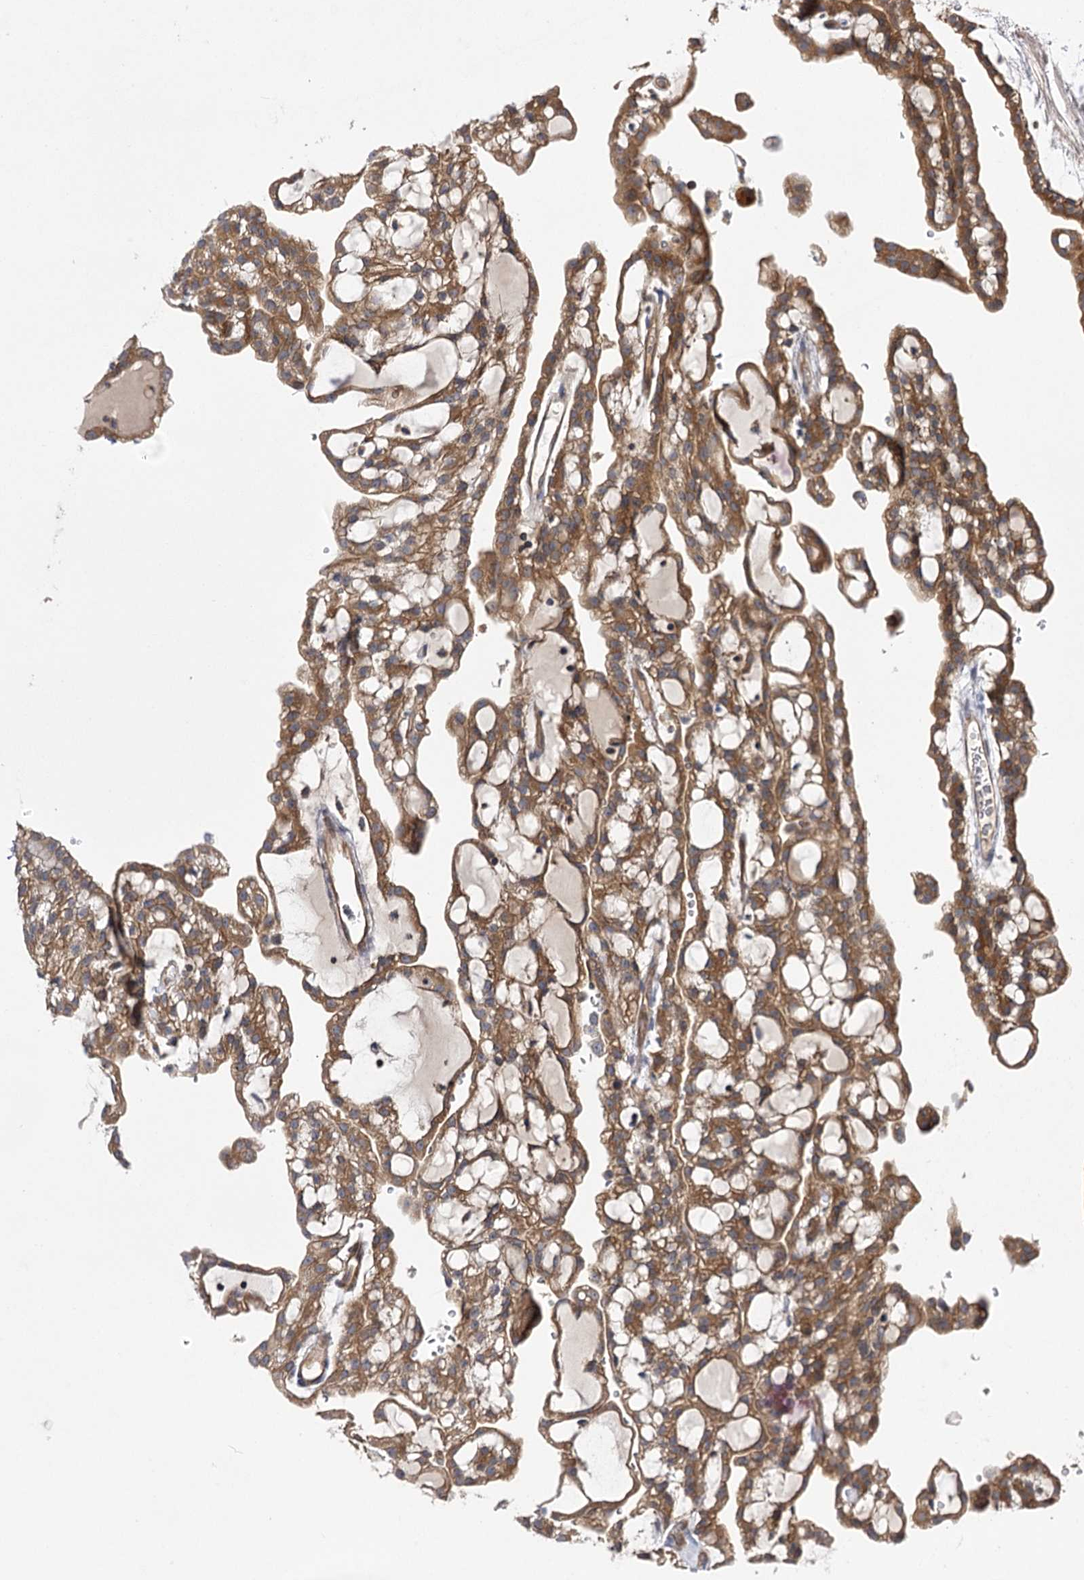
{"staining": {"intensity": "moderate", "quantity": ">75%", "location": "cytoplasmic/membranous"}, "tissue": "renal cancer", "cell_type": "Tumor cells", "image_type": "cancer", "snomed": [{"axis": "morphology", "description": "Adenocarcinoma, NOS"}, {"axis": "topography", "description": "Kidney"}], "caption": "Adenocarcinoma (renal) stained with DAB IHC shows medium levels of moderate cytoplasmic/membranous positivity in about >75% of tumor cells. The staining was performed using DAB (3,3'-diaminobenzidine) to visualize the protein expression in brown, while the nuclei were stained in blue with hematoxylin (Magnification: 20x).", "gene": "BCR", "patient": {"sex": "male", "age": 63}}